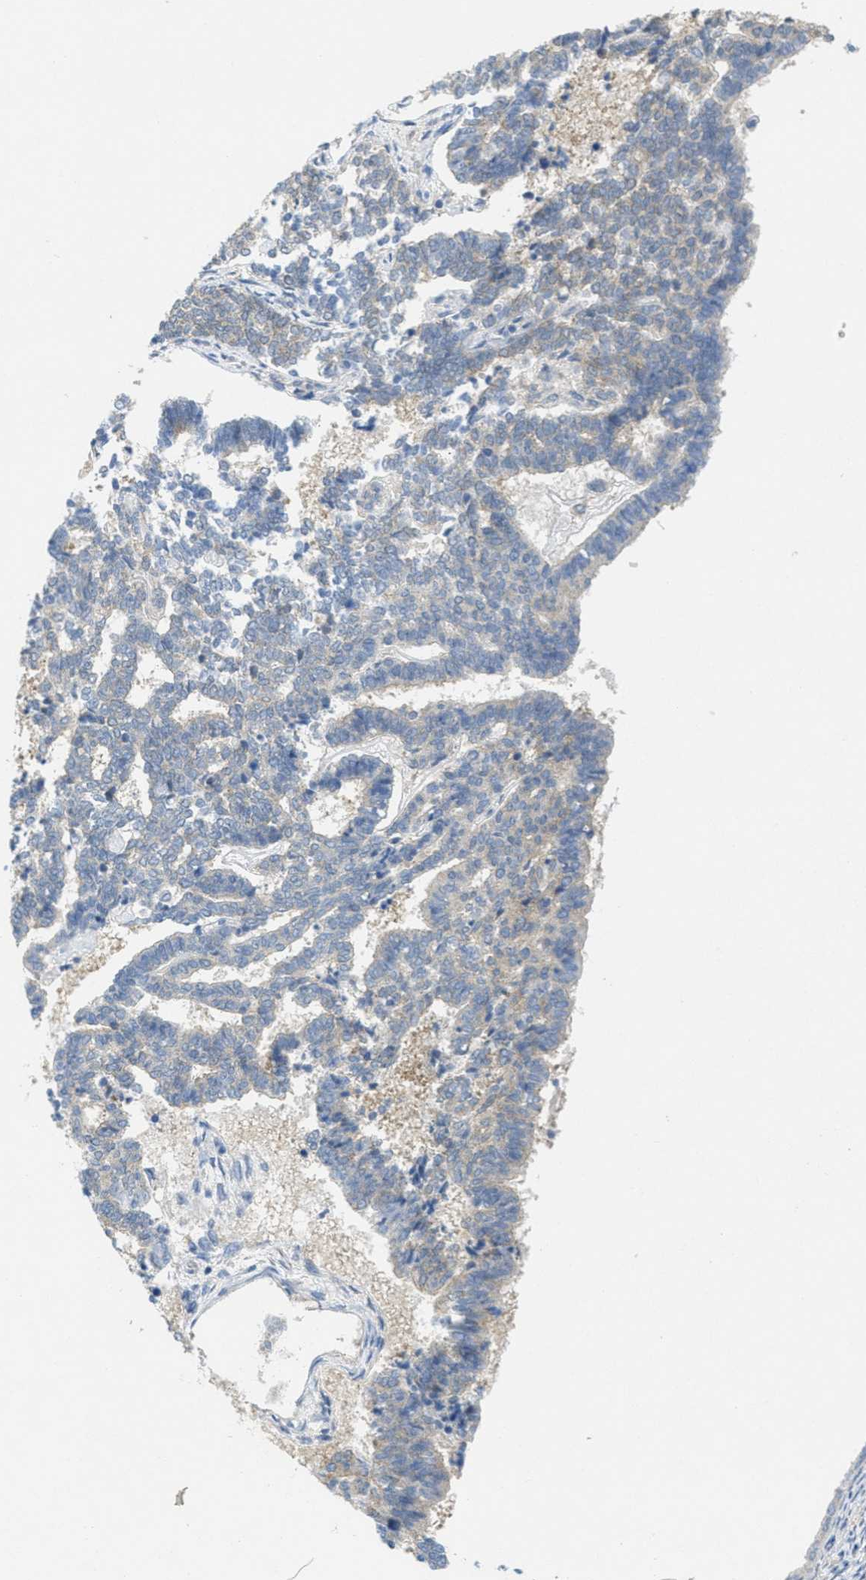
{"staining": {"intensity": "negative", "quantity": "none", "location": "none"}, "tissue": "endometrial cancer", "cell_type": "Tumor cells", "image_type": "cancer", "snomed": [{"axis": "morphology", "description": "Adenocarcinoma, NOS"}, {"axis": "topography", "description": "Endometrium"}], "caption": "This is an immunohistochemistry photomicrograph of human endometrial cancer (adenocarcinoma). There is no expression in tumor cells.", "gene": "ZFYVE9", "patient": {"sex": "female", "age": 70}}